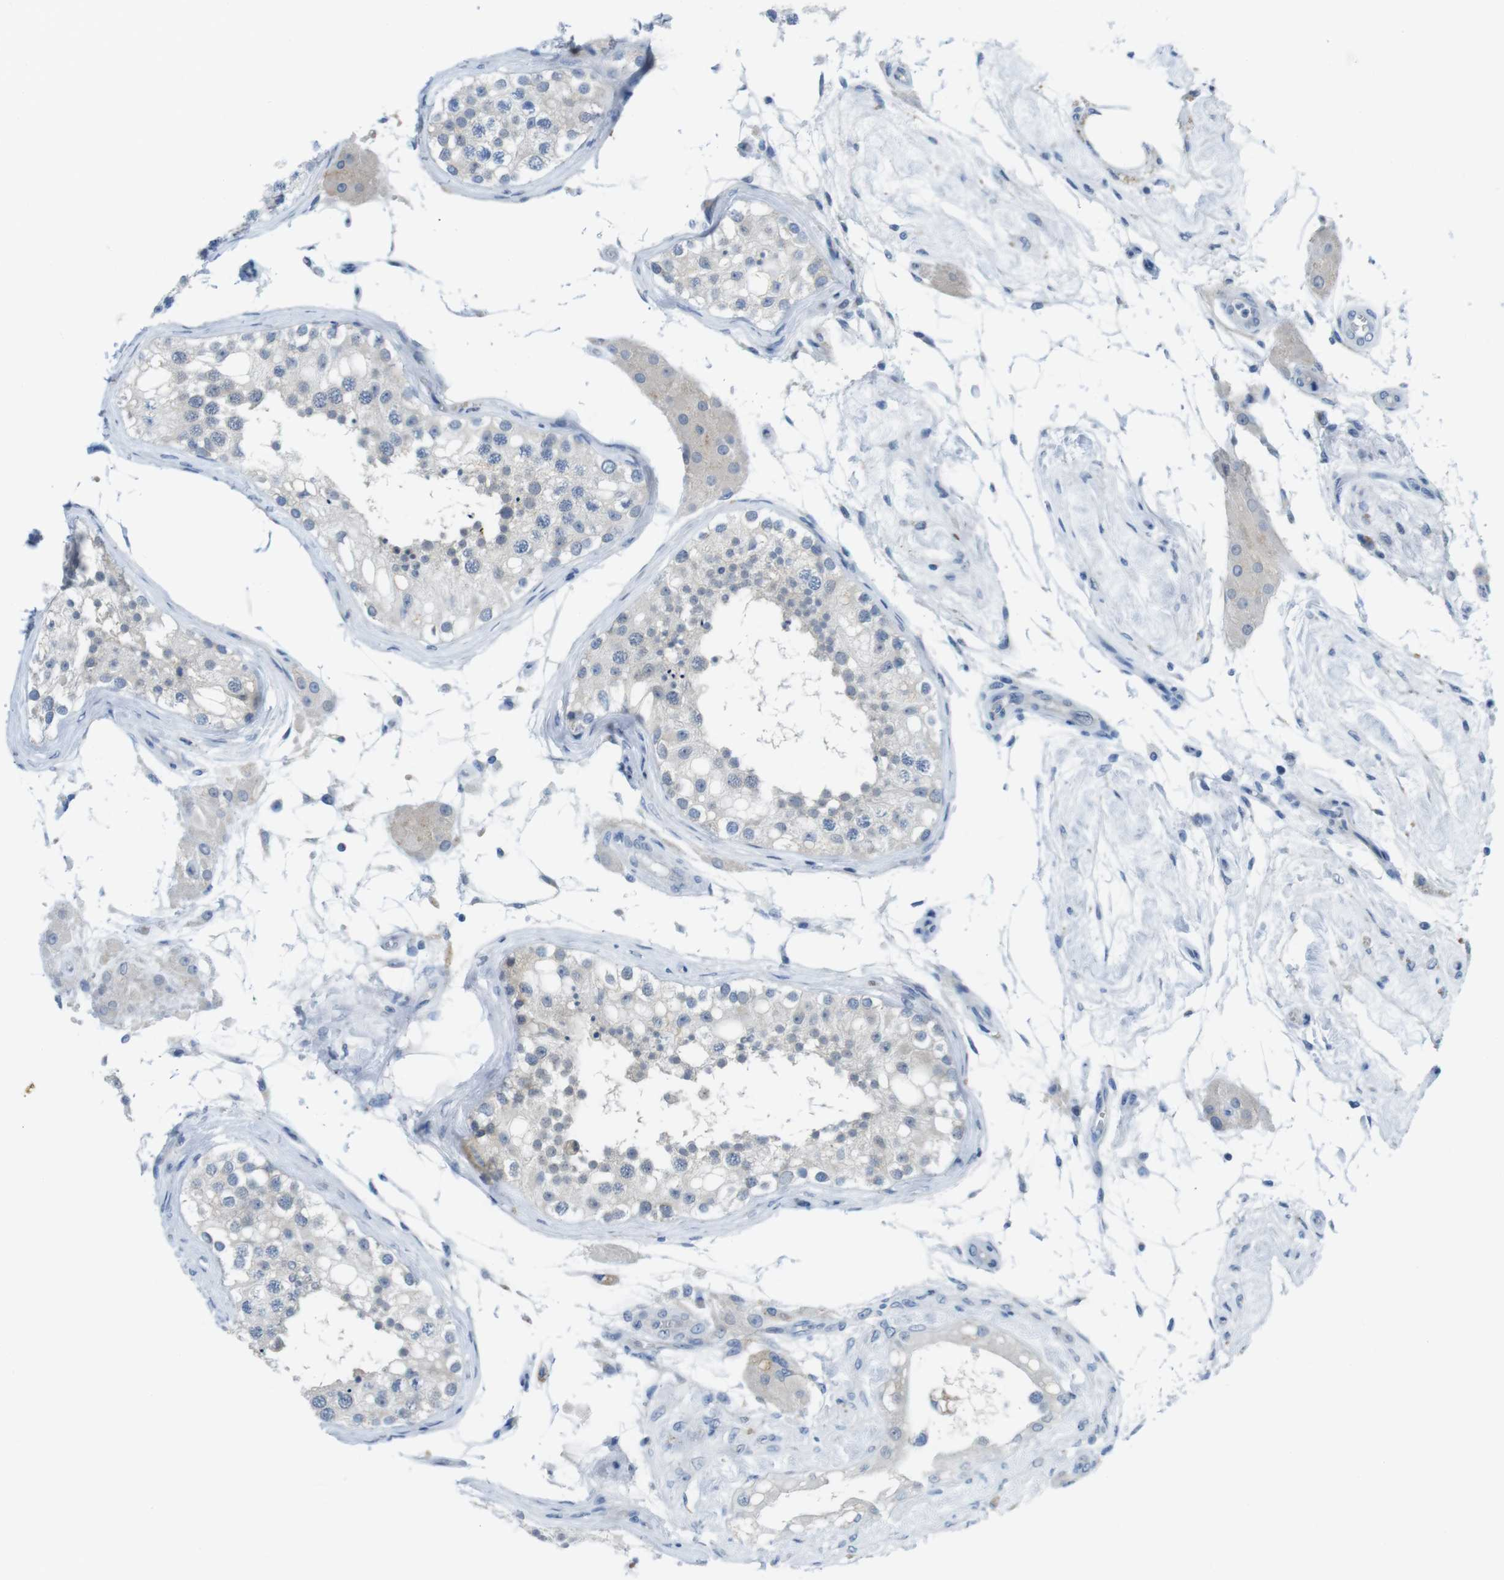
{"staining": {"intensity": "weak", "quantity": "25%-75%", "location": "cytoplasmic/membranous"}, "tissue": "testis", "cell_type": "Cells in seminiferous ducts", "image_type": "normal", "snomed": [{"axis": "morphology", "description": "Normal tissue, NOS"}, {"axis": "topography", "description": "Testis"}], "caption": "Immunohistochemical staining of benign human testis reveals 25%-75% levels of weak cytoplasmic/membranous protein positivity in approximately 25%-75% of cells in seminiferous ducts. The protein of interest is shown in brown color, while the nuclei are stained blue.", "gene": "CASP2", "patient": {"sex": "male", "age": 68}}